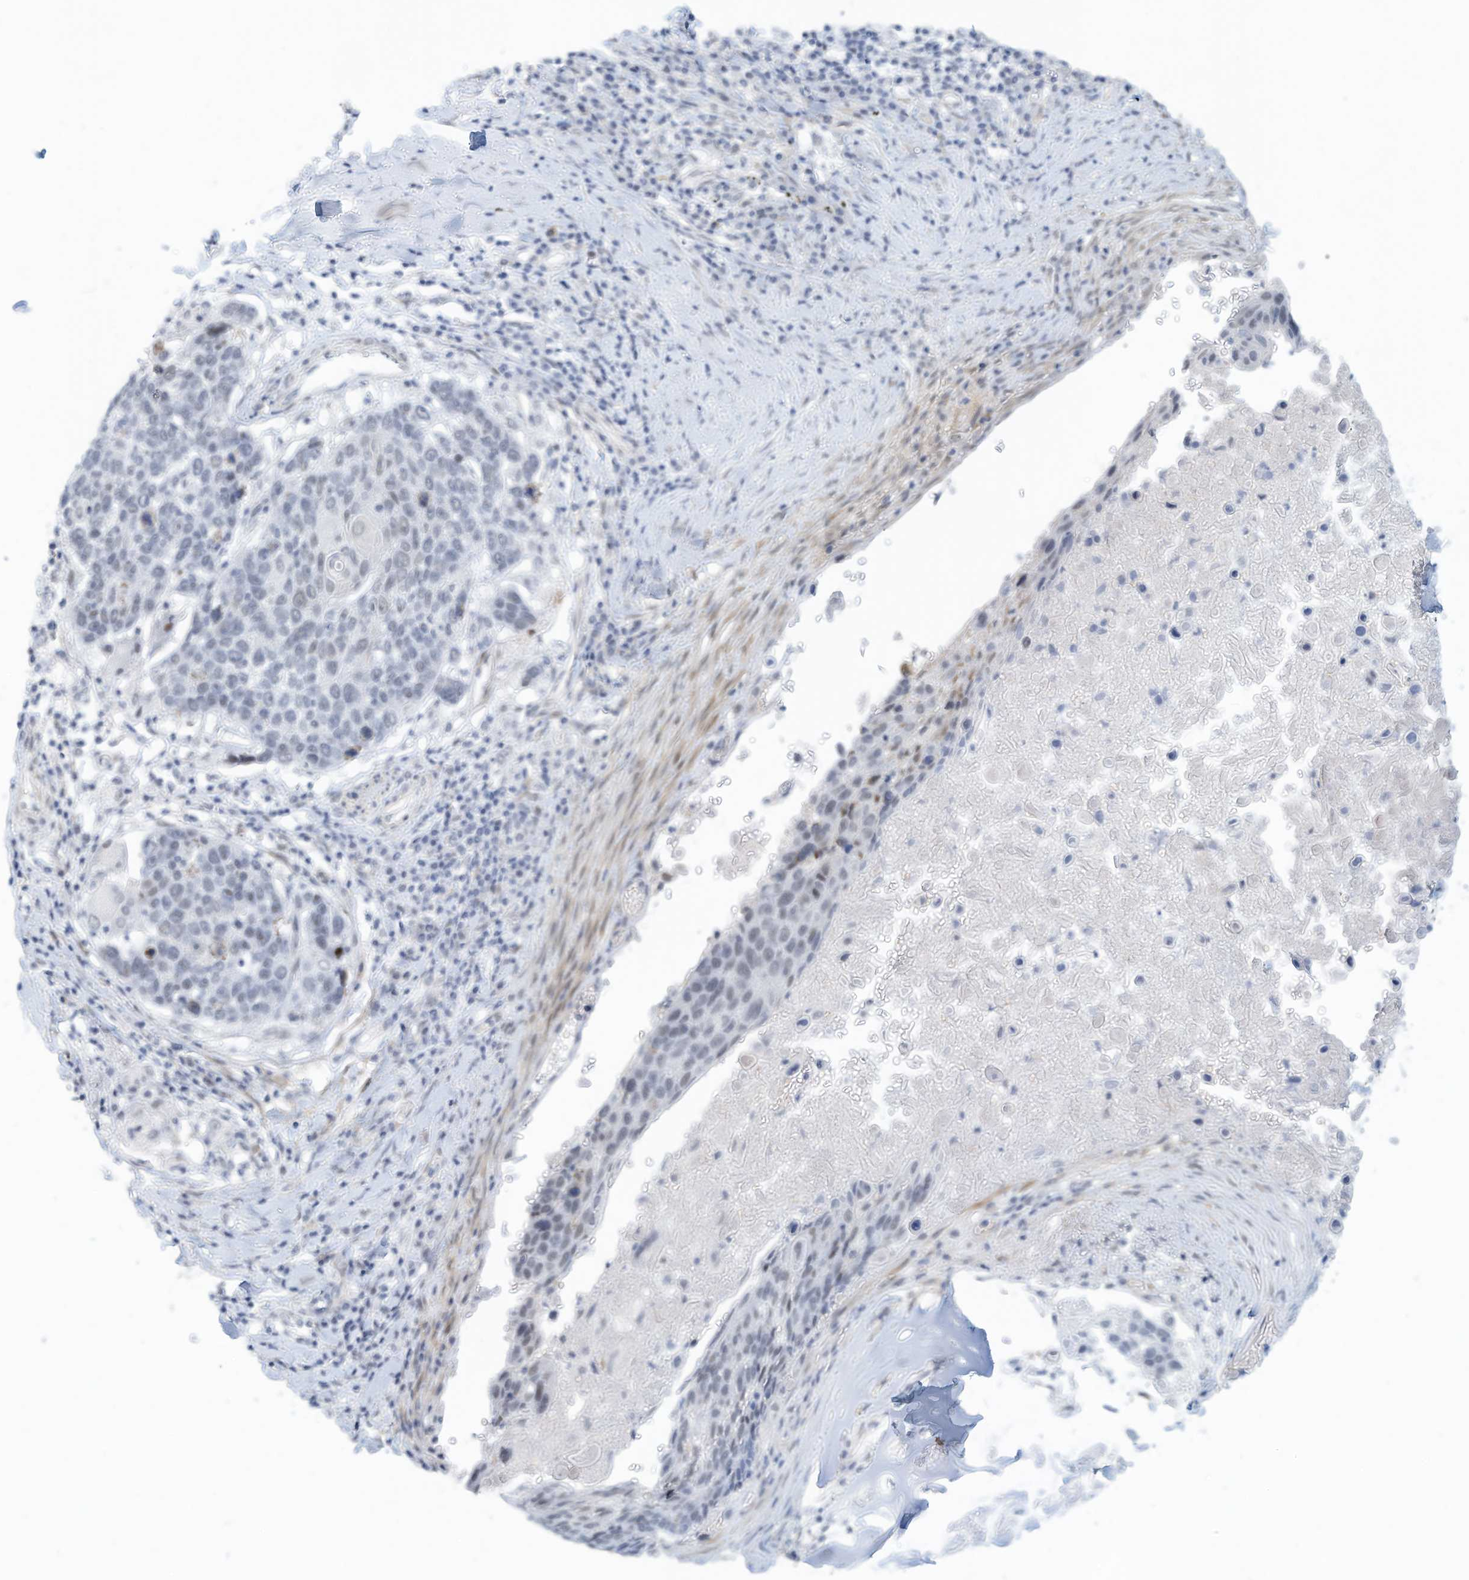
{"staining": {"intensity": "negative", "quantity": "none", "location": "none"}, "tissue": "lung cancer", "cell_type": "Tumor cells", "image_type": "cancer", "snomed": [{"axis": "morphology", "description": "Squamous cell carcinoma, NOS"}, {"axis": "topography", "description": "Lung"}], "caption": "A high-resolution image shows IHC staining of lung squamous cell carcinoma, which shows no significant staining in tumor cells.", "gene": "ARHGAP28", "patient": {"sex": "male", "age": 66}}